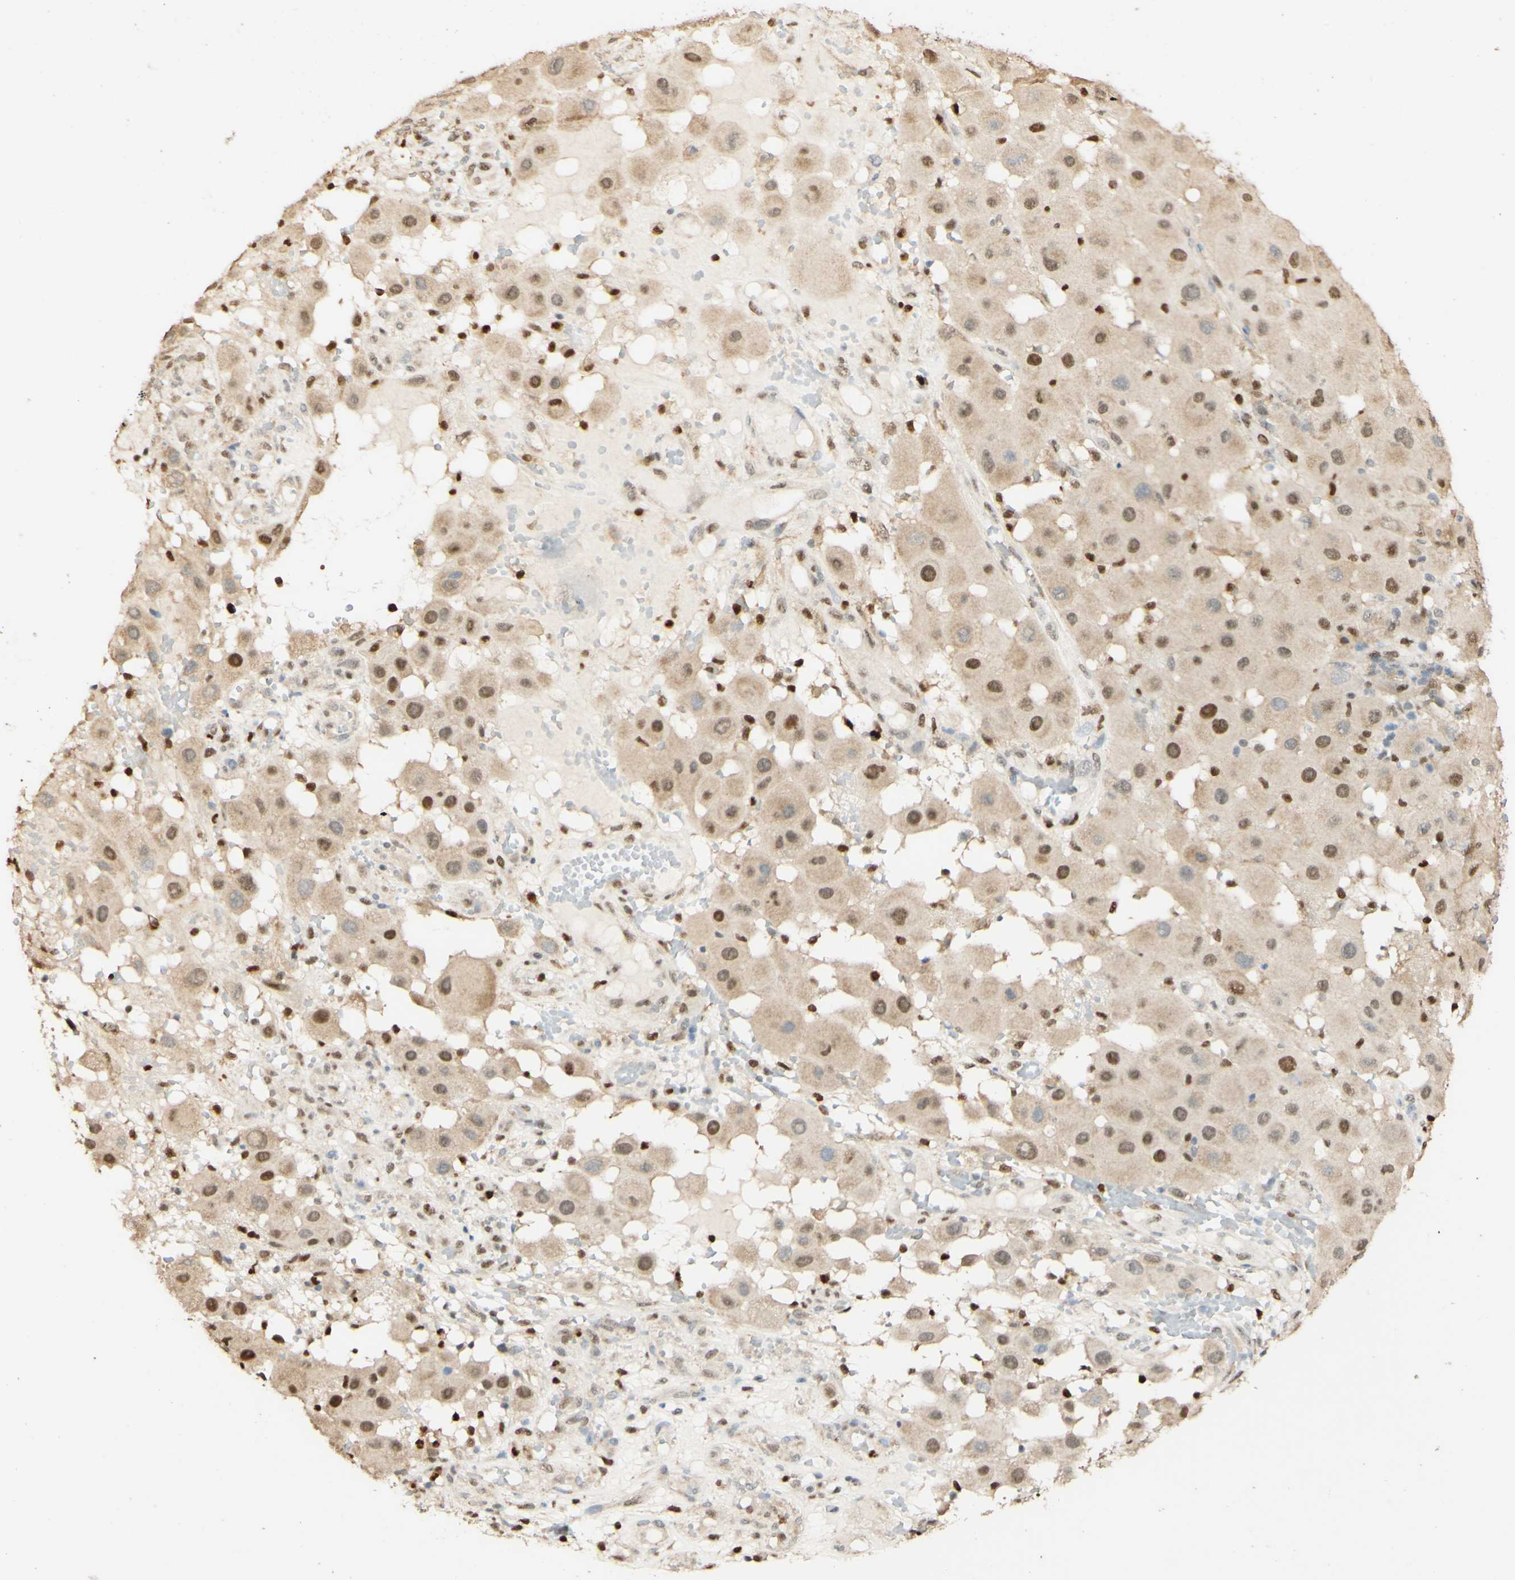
{"staining": {"intensity": "strong", "quantity": "25%-75%", "location": "cytoplasmic/membranous,nuclear"}, "tissue": "melanoma", "cell_type": "Tumor cells", "image_type": "cancer", "snomed": [{"axis": "morphology", "description": "Malignant melanoma, NOS"}, {"axis": "topography", "description": "Skin"}], "caption": "Immunohistochemistry histopathology image of malignant melanoma stained for a protein (brown), which shows high levels of strong cytoplasmic/membranous and nuclear expression in approximately 25%-75% of tumor cells.", "gene": "MAP3K4", "patient": {"sex": "female", "age": 81}}